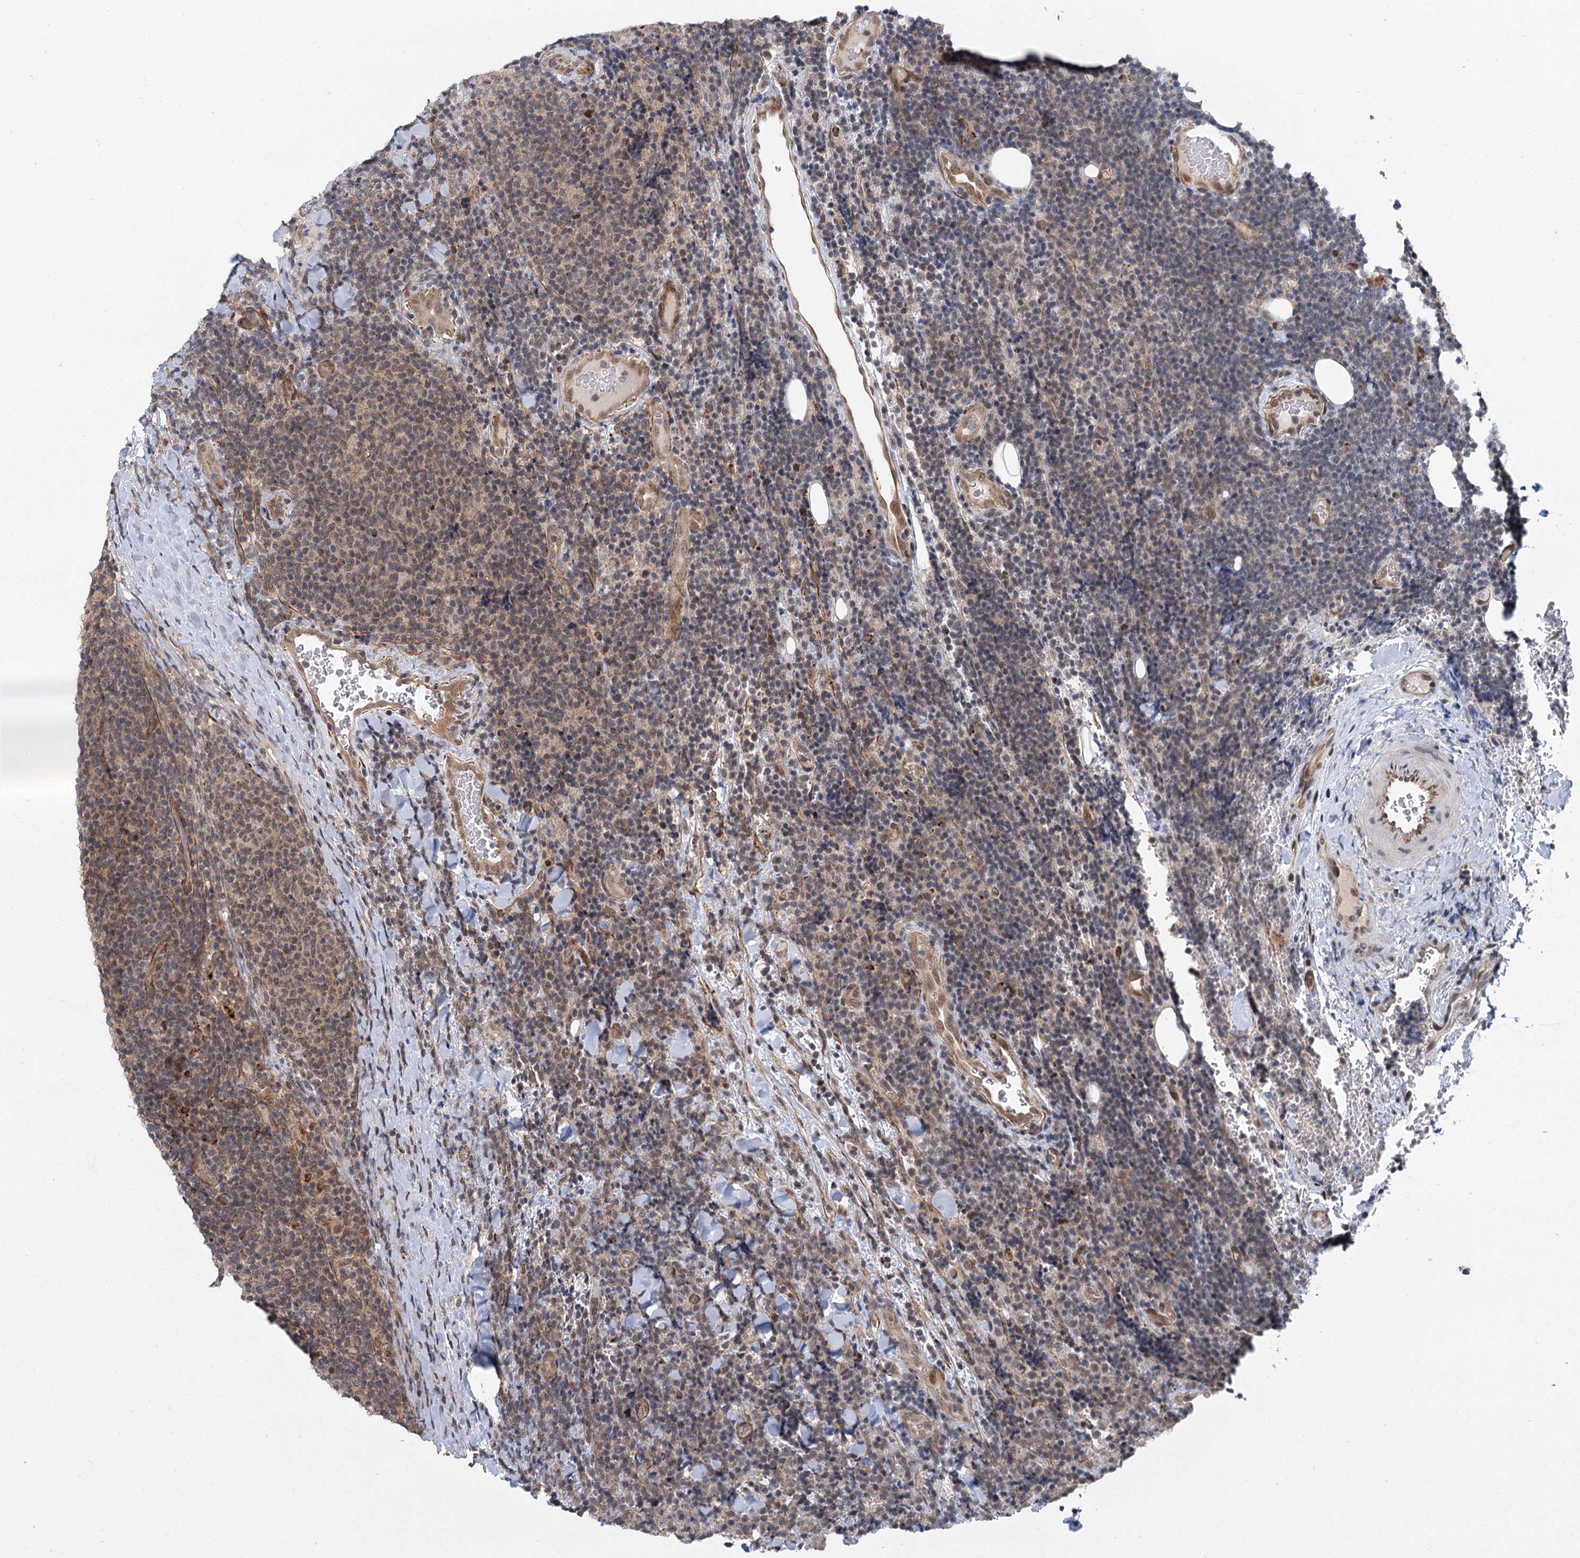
{"staining": {"intensity": "weak", "quantity": "25%-75%", "location": "cytoplasmic/membranous,nuclear"}, "tissue": "lymphoma", "cell_type": "Tumor cells", "image_type": "cancer", "snomed": [{"axis": "morphology", "description": "Malignant lymphoma, non-Hodgkin's type, Low grade"}, {"axis": "topography", "description": "Lymph node"}], "caption": "Malignant lymphoma, non-Hodgkin's type (low-grade) stained for a protein shows weak cytoplasmic/membranous and nuclear positivity in tumor cells.", "gene": "TAS2R42", "patient": {"sex": "male", "age": 66}}